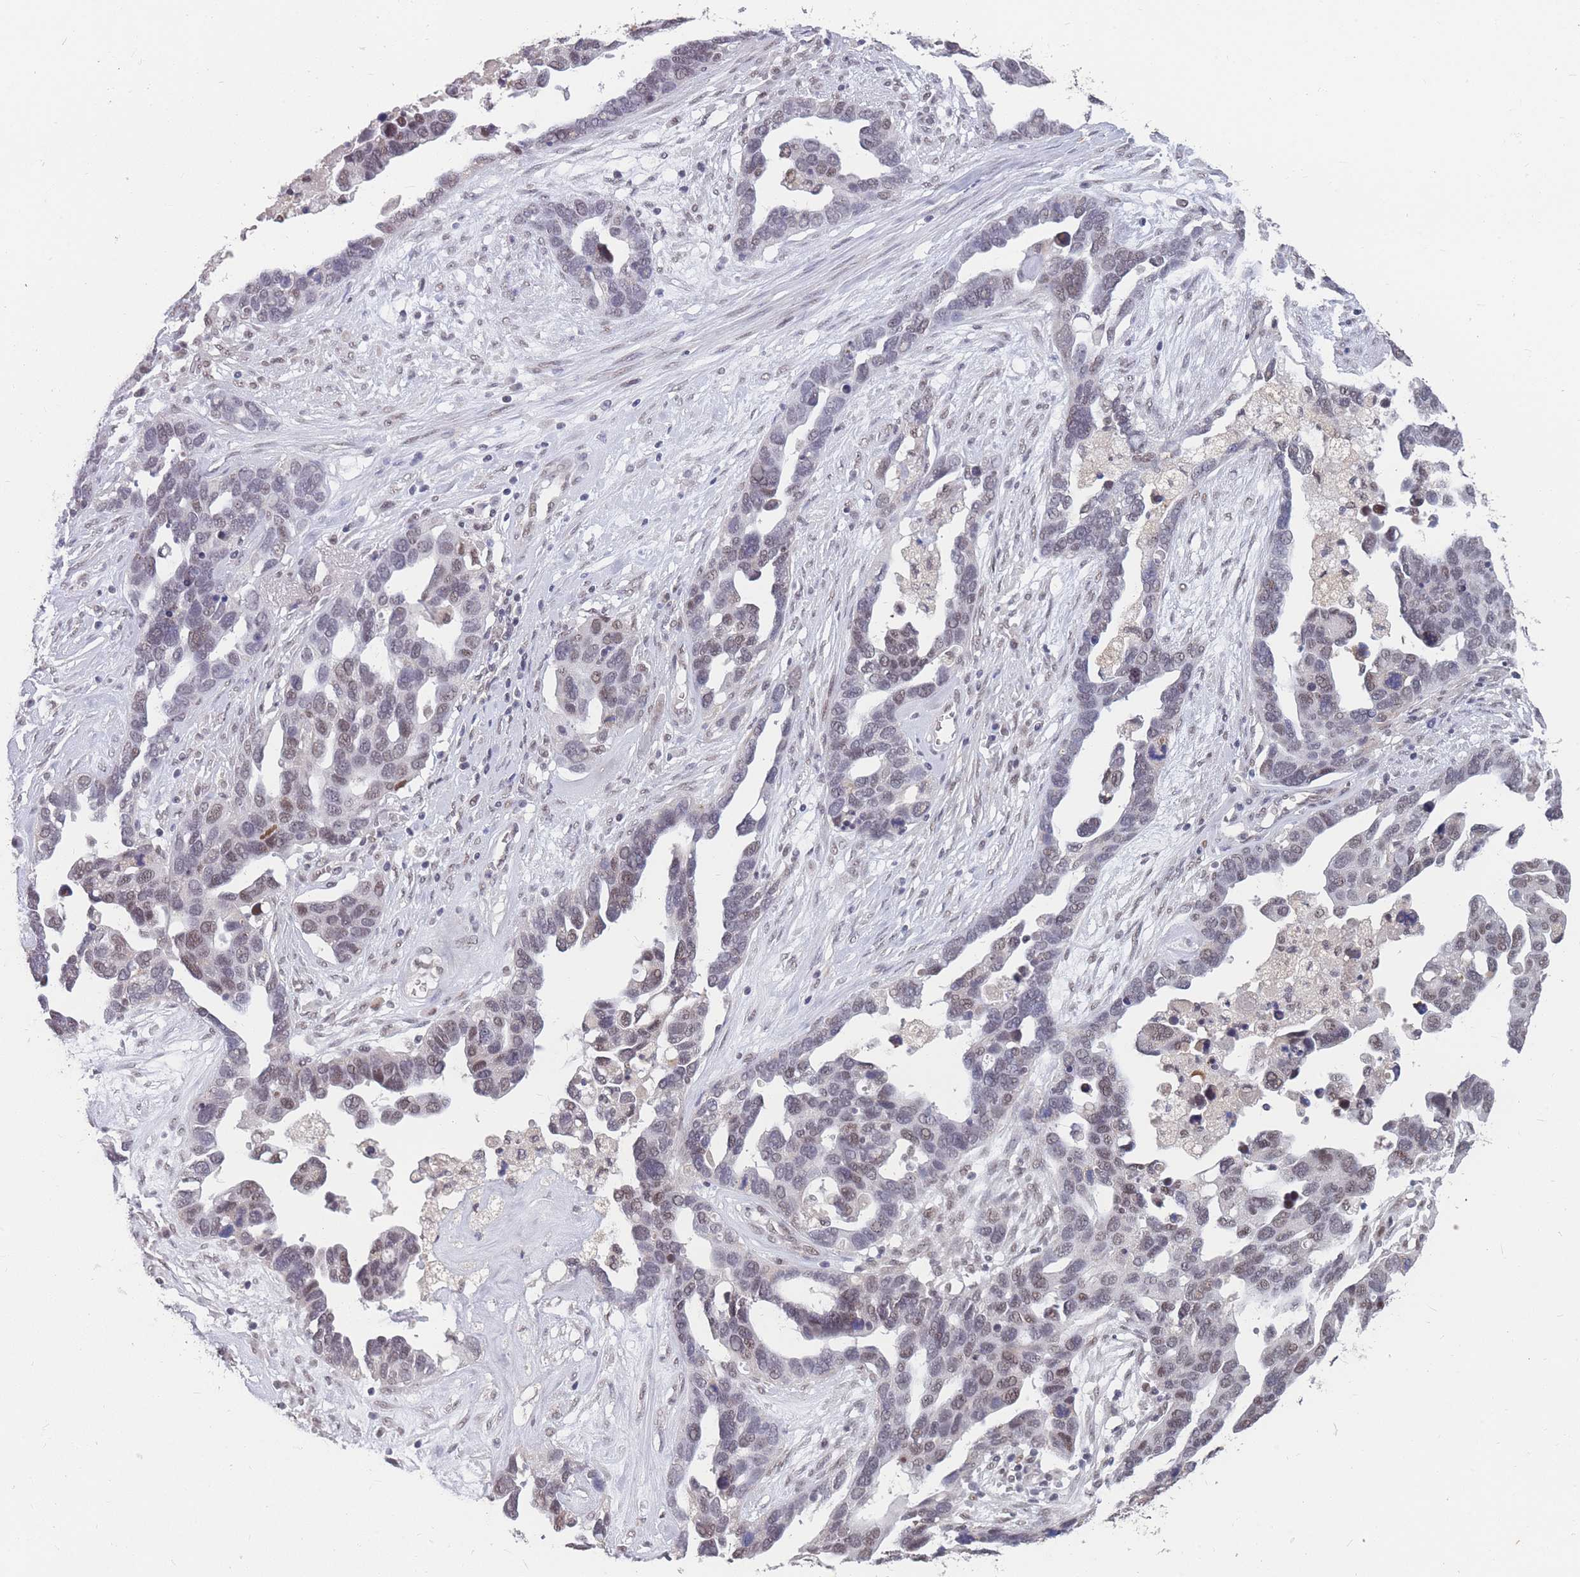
{"staining": {"intensity": "weak", "quantity": "<25%", "location": "nuclear"}, "tissue": "ovarian cancer", "cell_type": "Tumor cells", "image_type": "cancer", "snomed": [{"axis": "morphology", "description": "Cystadenocarcinoma, serous, NOS"}, {"axis": "topography", "description": "Ovary"}], "caption": "Ovarian serous cystadenocarcinoma was stained to show a protein in brown. There is no significant staining in tumor cells.", "gene": "SNRPA1", "patient": {"sex": "female", "age": 54}}